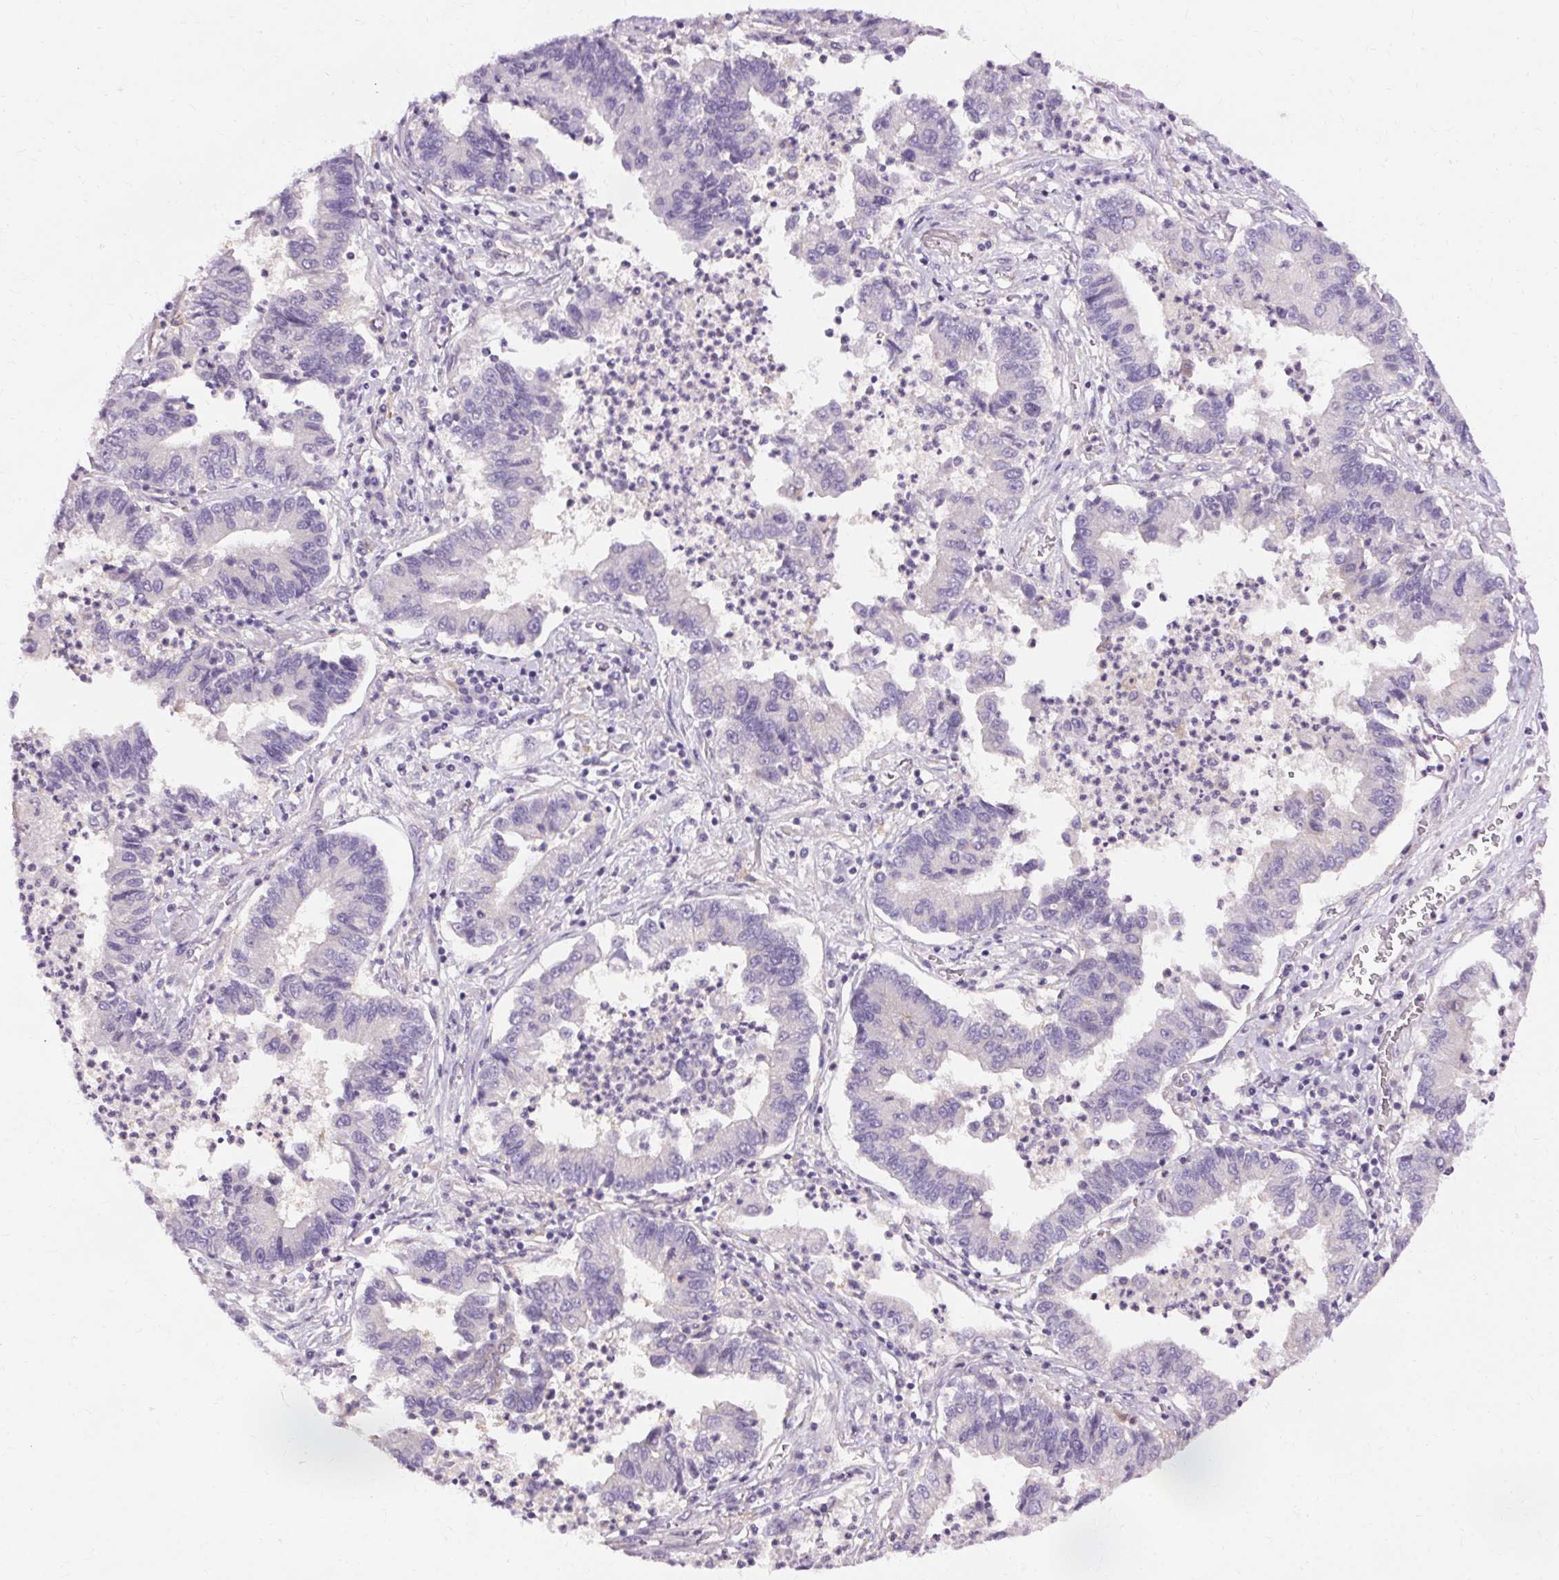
{"staining": {"intensity": "negative", "quantity": "none", "location": "none"}, "tissue": "lung cancer", "cell_type": "Tumor cells", "image_type": "cancer", "snomed": [{"axis": "morphology", "description": "Adenocarcinoma, NOS"}, {"axis": "topography", "description": "Lung"}], "caption": "A photomicrograph of human lung cancer is negative for staining in tumor cells.", "gene": "TM6SF1", "patient": {"sex": "female", "age": 57}}